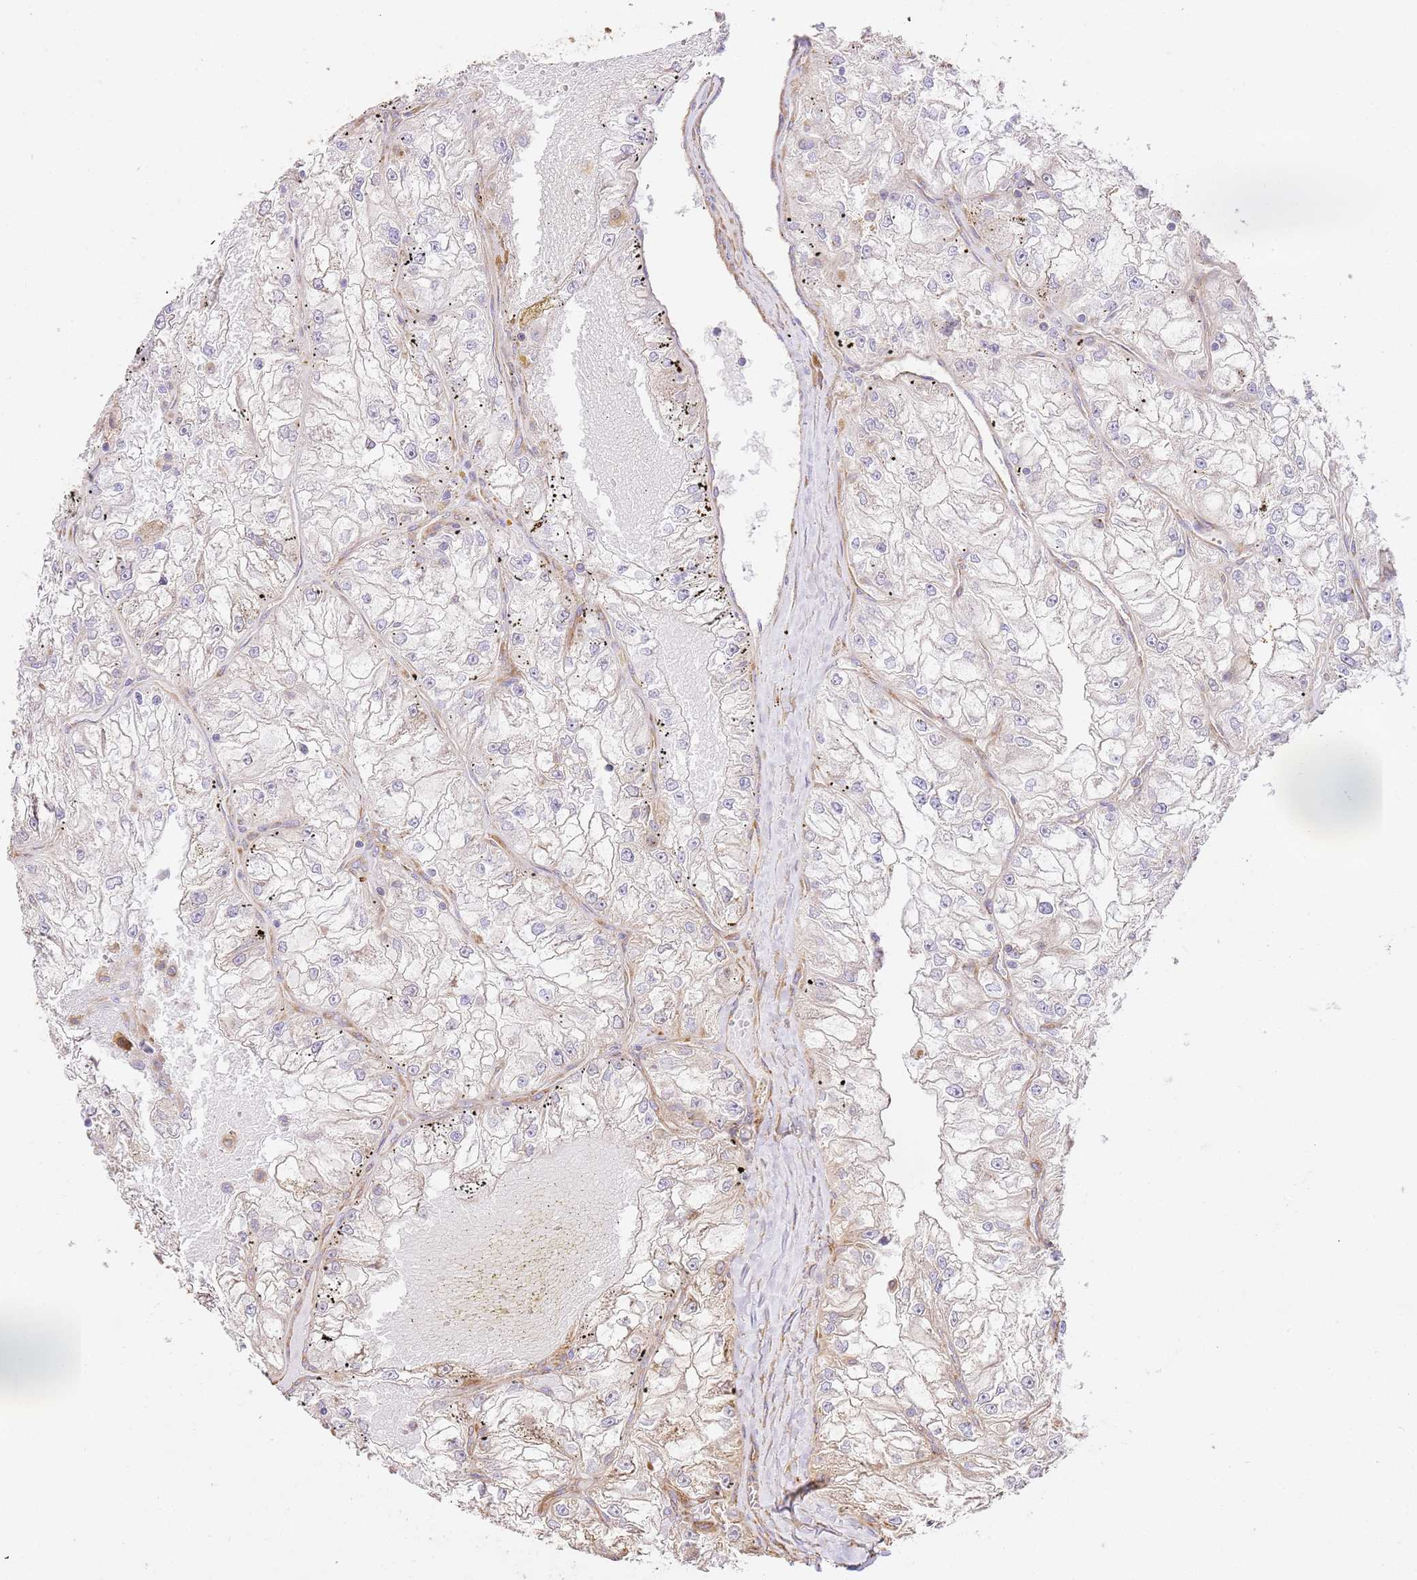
{"staining": {"intensity": "moderate", "quantity": "25%-75%", "location": "cytoplasmic/membranous"}, "tissue": "renal cancer", "cell_type": "Tumor cells", "image_type": "cancer", "snomed": [{"axis": "morphology", "description": "Adenocarcinoma, NOS"}, {"axis": "topography", "description": "Kidney"}], "caption": "Protein analysis of renal cancer tissue exhibits moderate cytoplasmic/membranous positivity in about 25%-75% of tumor cells.", "gene": "ZBTB39", "patient": {"sex": "female", "age": 72}}